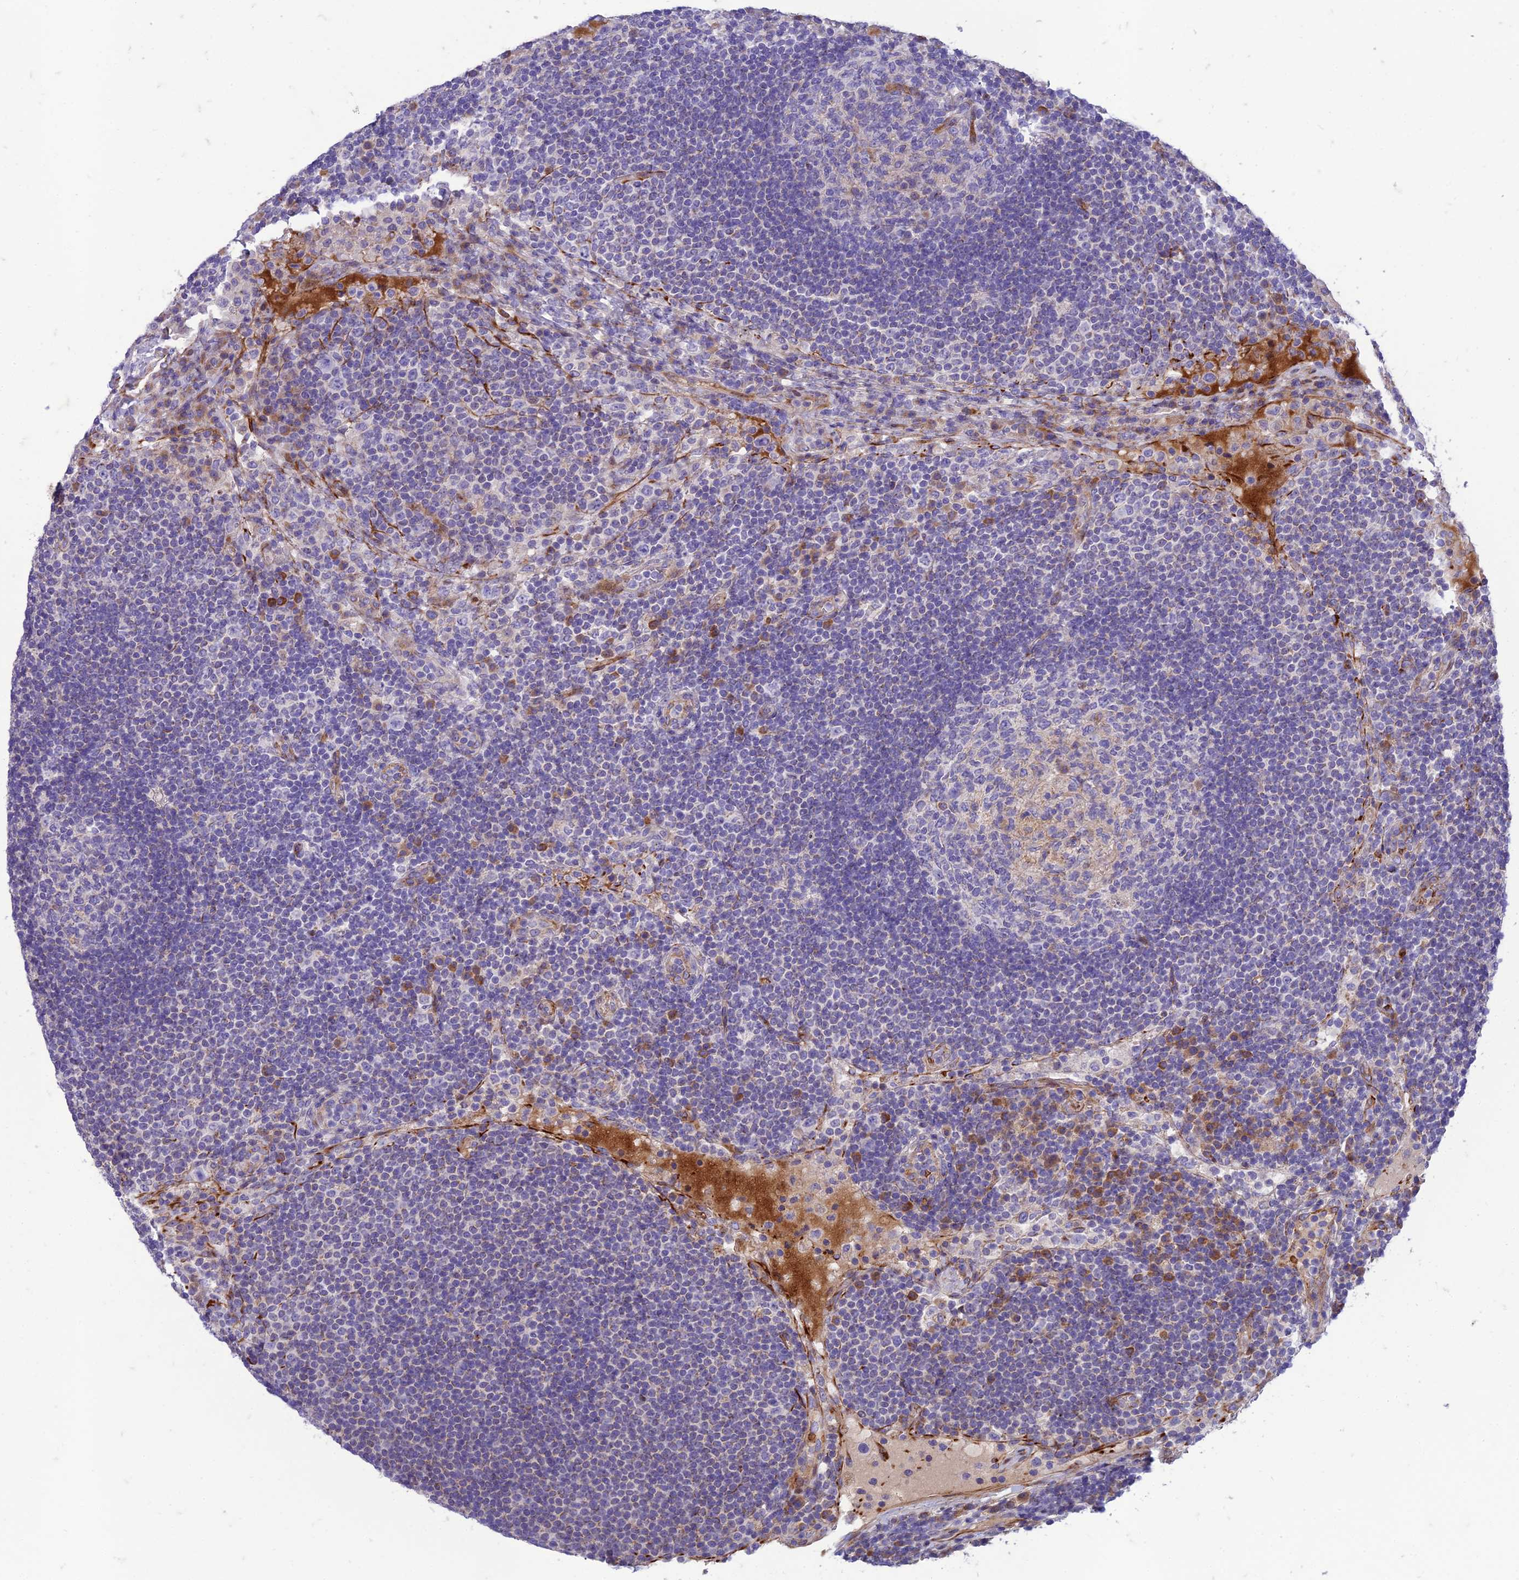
{"staining": {"intensity": "negative", "quantity": "none", "location": "none"}, "tissue": "lymph node", "cell_type": "Germinal center cells", "image_type": "normal", "snomed": [{"axis": "morphology", "description": "Normal tissue, NOS"}, {"axis": "topography", "description": "Lymph node"}], "caption": "DAB (3,3'-diaminobenzidine) immunohistochemical staining of normal lymph node demonstrates no significant expression in germinal center cells. (IHC, brightfield microscopy, high magnification).", "gene": "SEL1L3", "patient": {"sex": "female", "age": 53}}